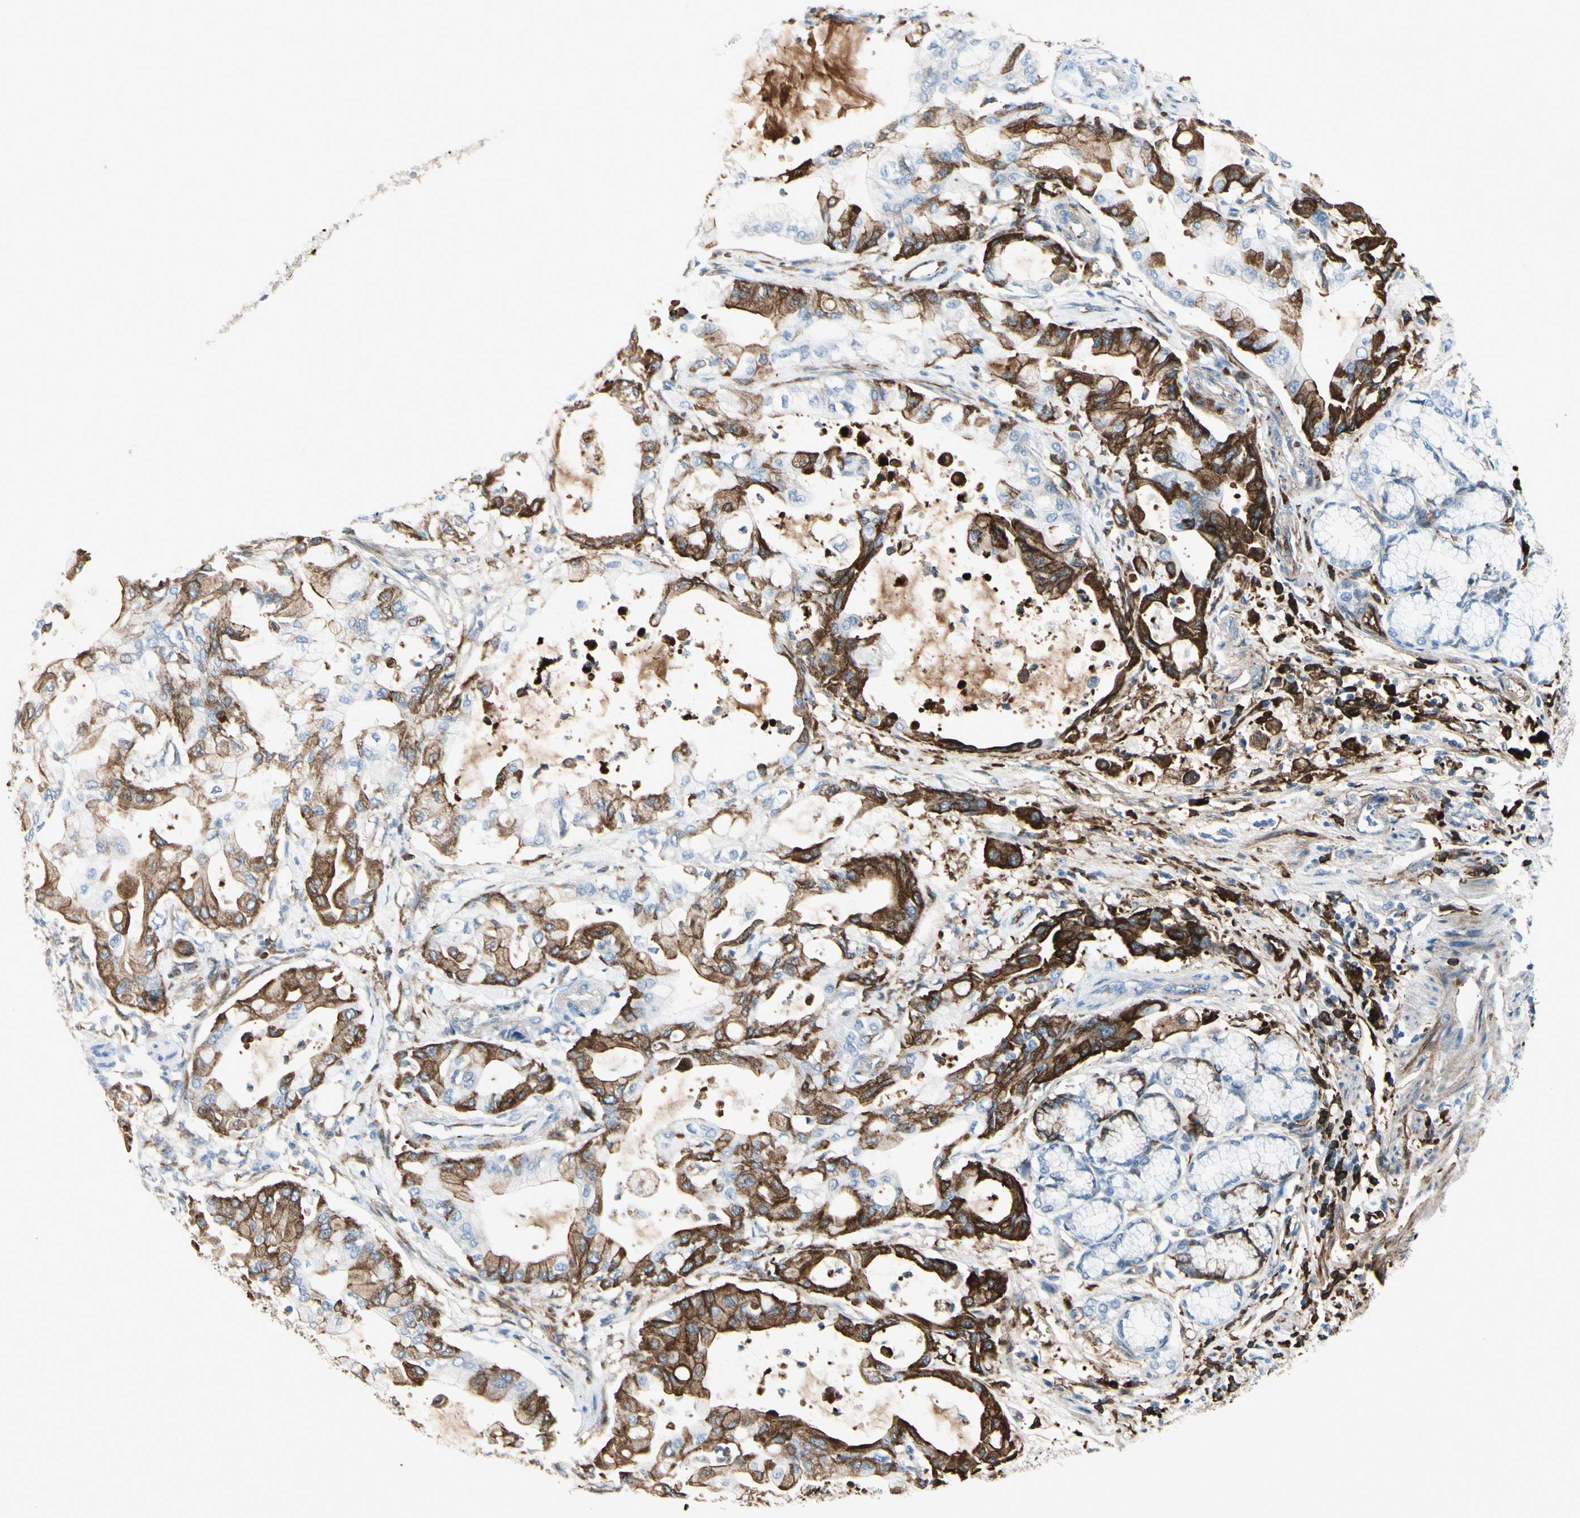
{"staining": {"intensity": "strong", "quantity": ">75%", "location": "cytoplasmic/membranous"}, "tissue": "pancreatic cancer", "cell_type": "Tumor cells", "image_type": "cancer", "snomed": [{"axis": "morphology", "description": "Adenocarcinoma, NOS"}, {"axis": "morphology", "description": "Adenocarcinoma, metastatic, NOS"}, {"axis": "topography", "description": "Lymph node"}, {"axis": "topography", "description": "Pancreas"}, {"axis": "topography", "description": "Duodenum"}], "caption": "A brown stain labels strong cytoplasmic/membranous positivity of a protein in human pancreatic cancer (metastatic adenocarcinoma) tumor cells.", "gene": "IGHG1", "patient": {"sex": "female", "age": 64}}